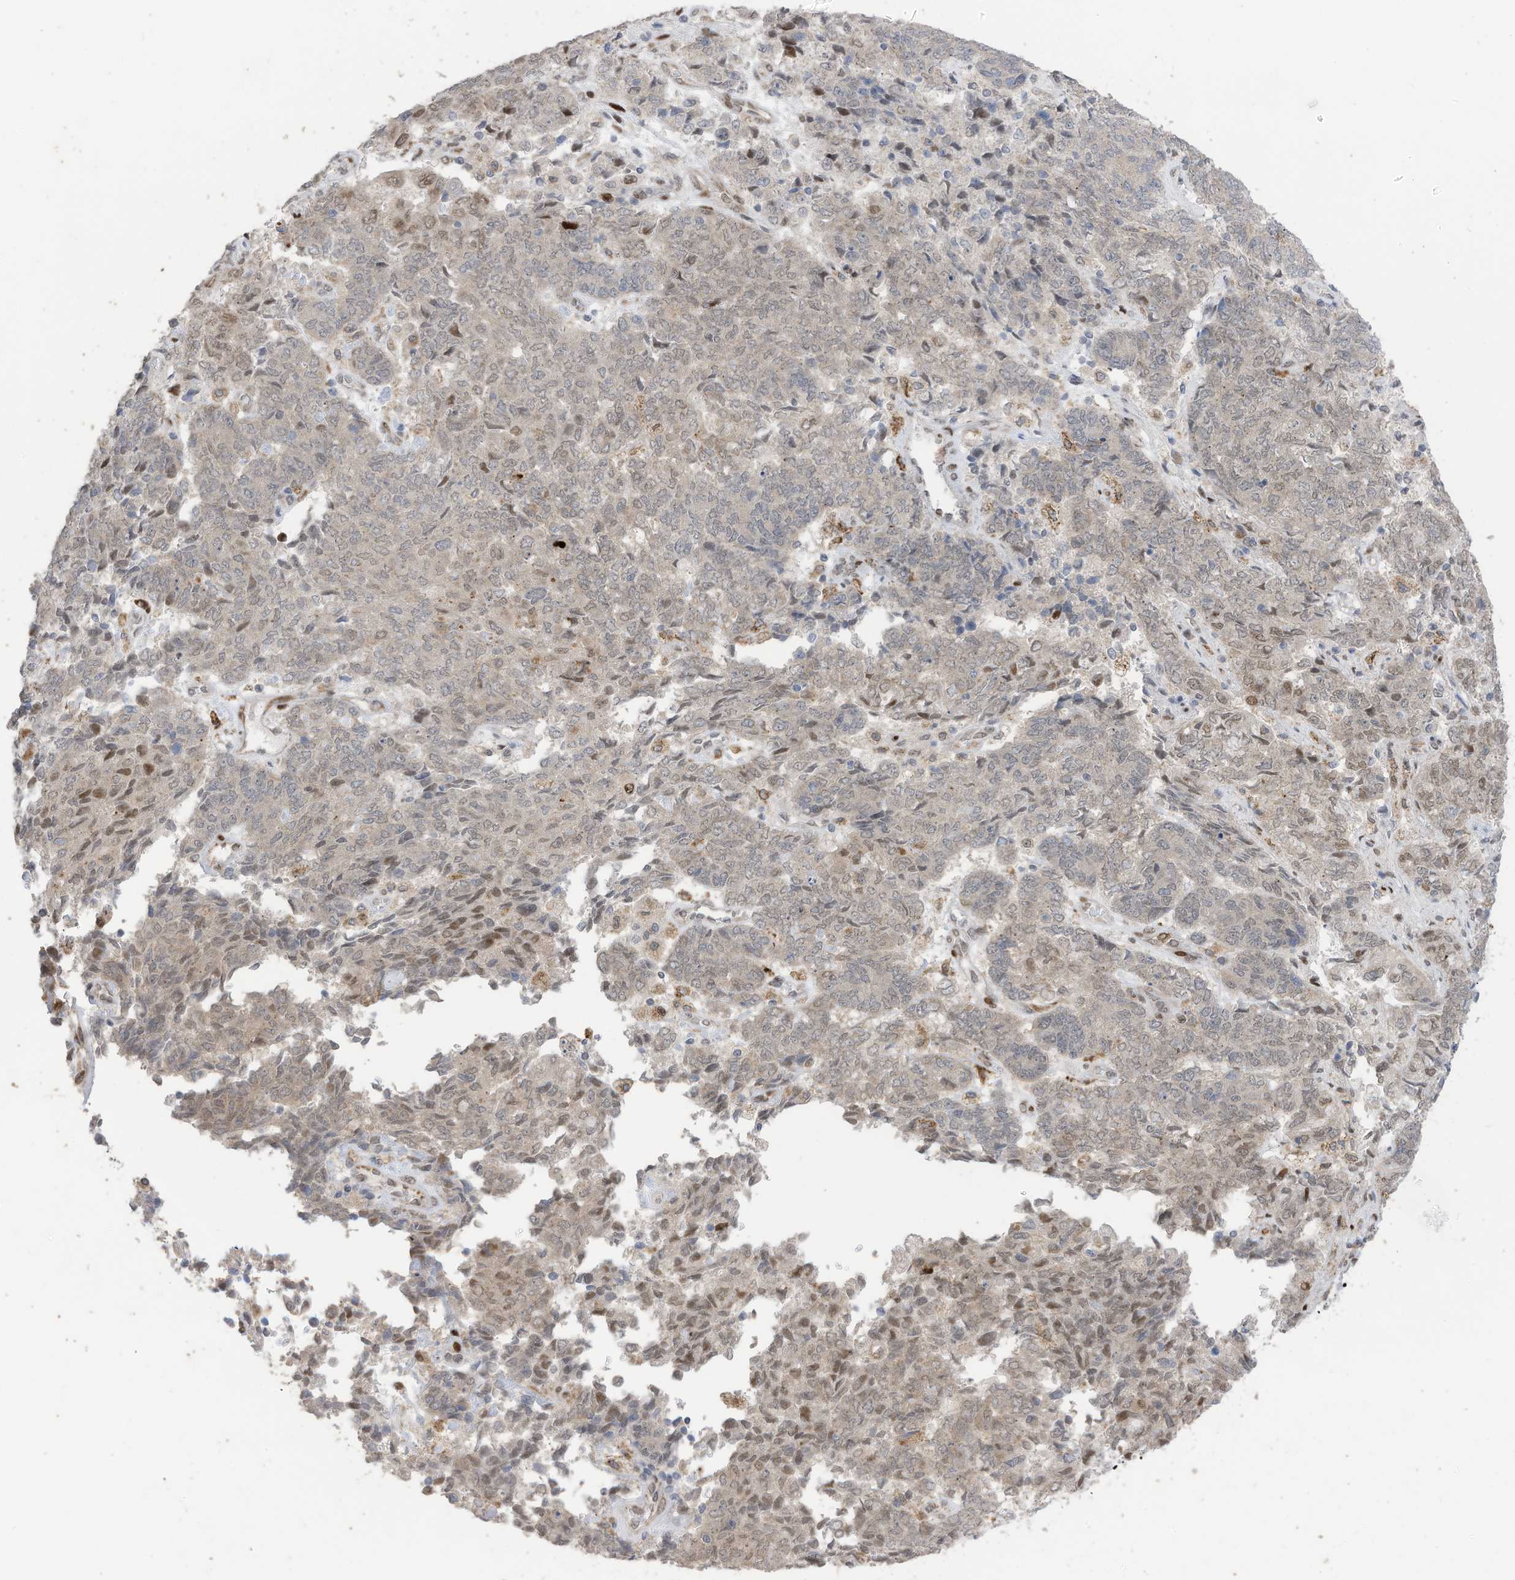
{"staining": {"intensity": "weak", "quantity": "<25%", "location": "nuclear"}, "tissue": "endometrial cancer", "cell_type": "Tumor cells", "image_type": "cancer", "snomed": [{"axis": "morphology", "description": "Adenocarcinoma, NOS"}, {"axis": "topography", "description": "Endometrium"}], "caption": "Tumor cells are negative for brown protein staining in endometrial cancer (adenocarcinoma). (Stains: DAB immunohistochemistry with hematoxylin counter stain, Microscopy: brightfield microscopy at high magnification).", "gene": "RABL3", "patient": {"sex": "female", "age": 80}}